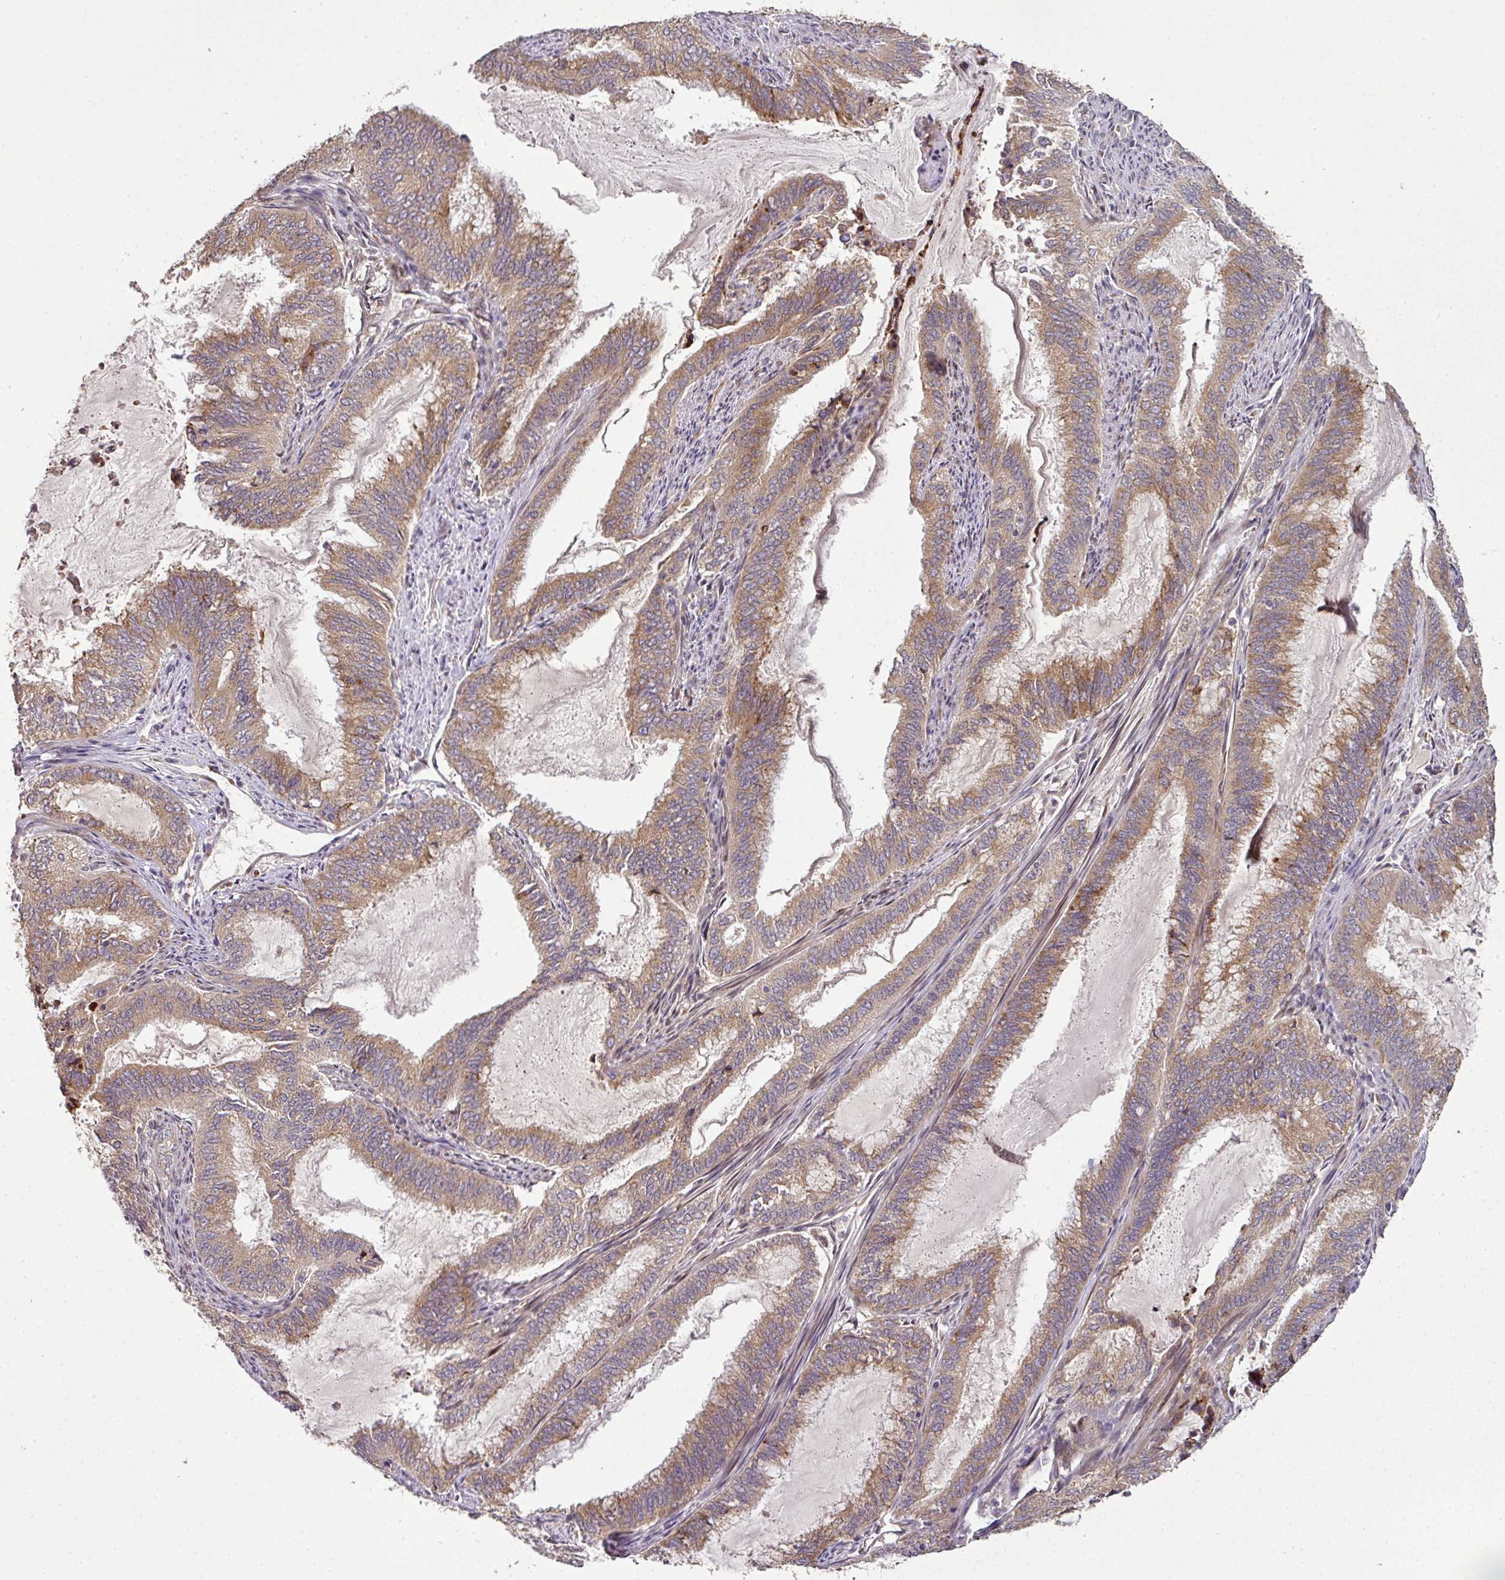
{"staining": {"intensity": "moderate", "quantity": ">75%", "location": "cytoplasmic/membranous"}, "tissue": "endometrial cancer", "cell_type": "Tumor cells", "image_type": "cancer", "snomed": [{"axis": "morphology", "description": "Adenocarcinoma, NOS"}, {"axis": "topography", "description": "Endometrium"}], "caption": "Protein staining of endometrial adenocarcinoma tissue shows moderate cytoplasmic/membranous positivity in about >75% of tumor cells.", "gene": "SPCS3", "patient": {"sex": "female", "age": 51}}